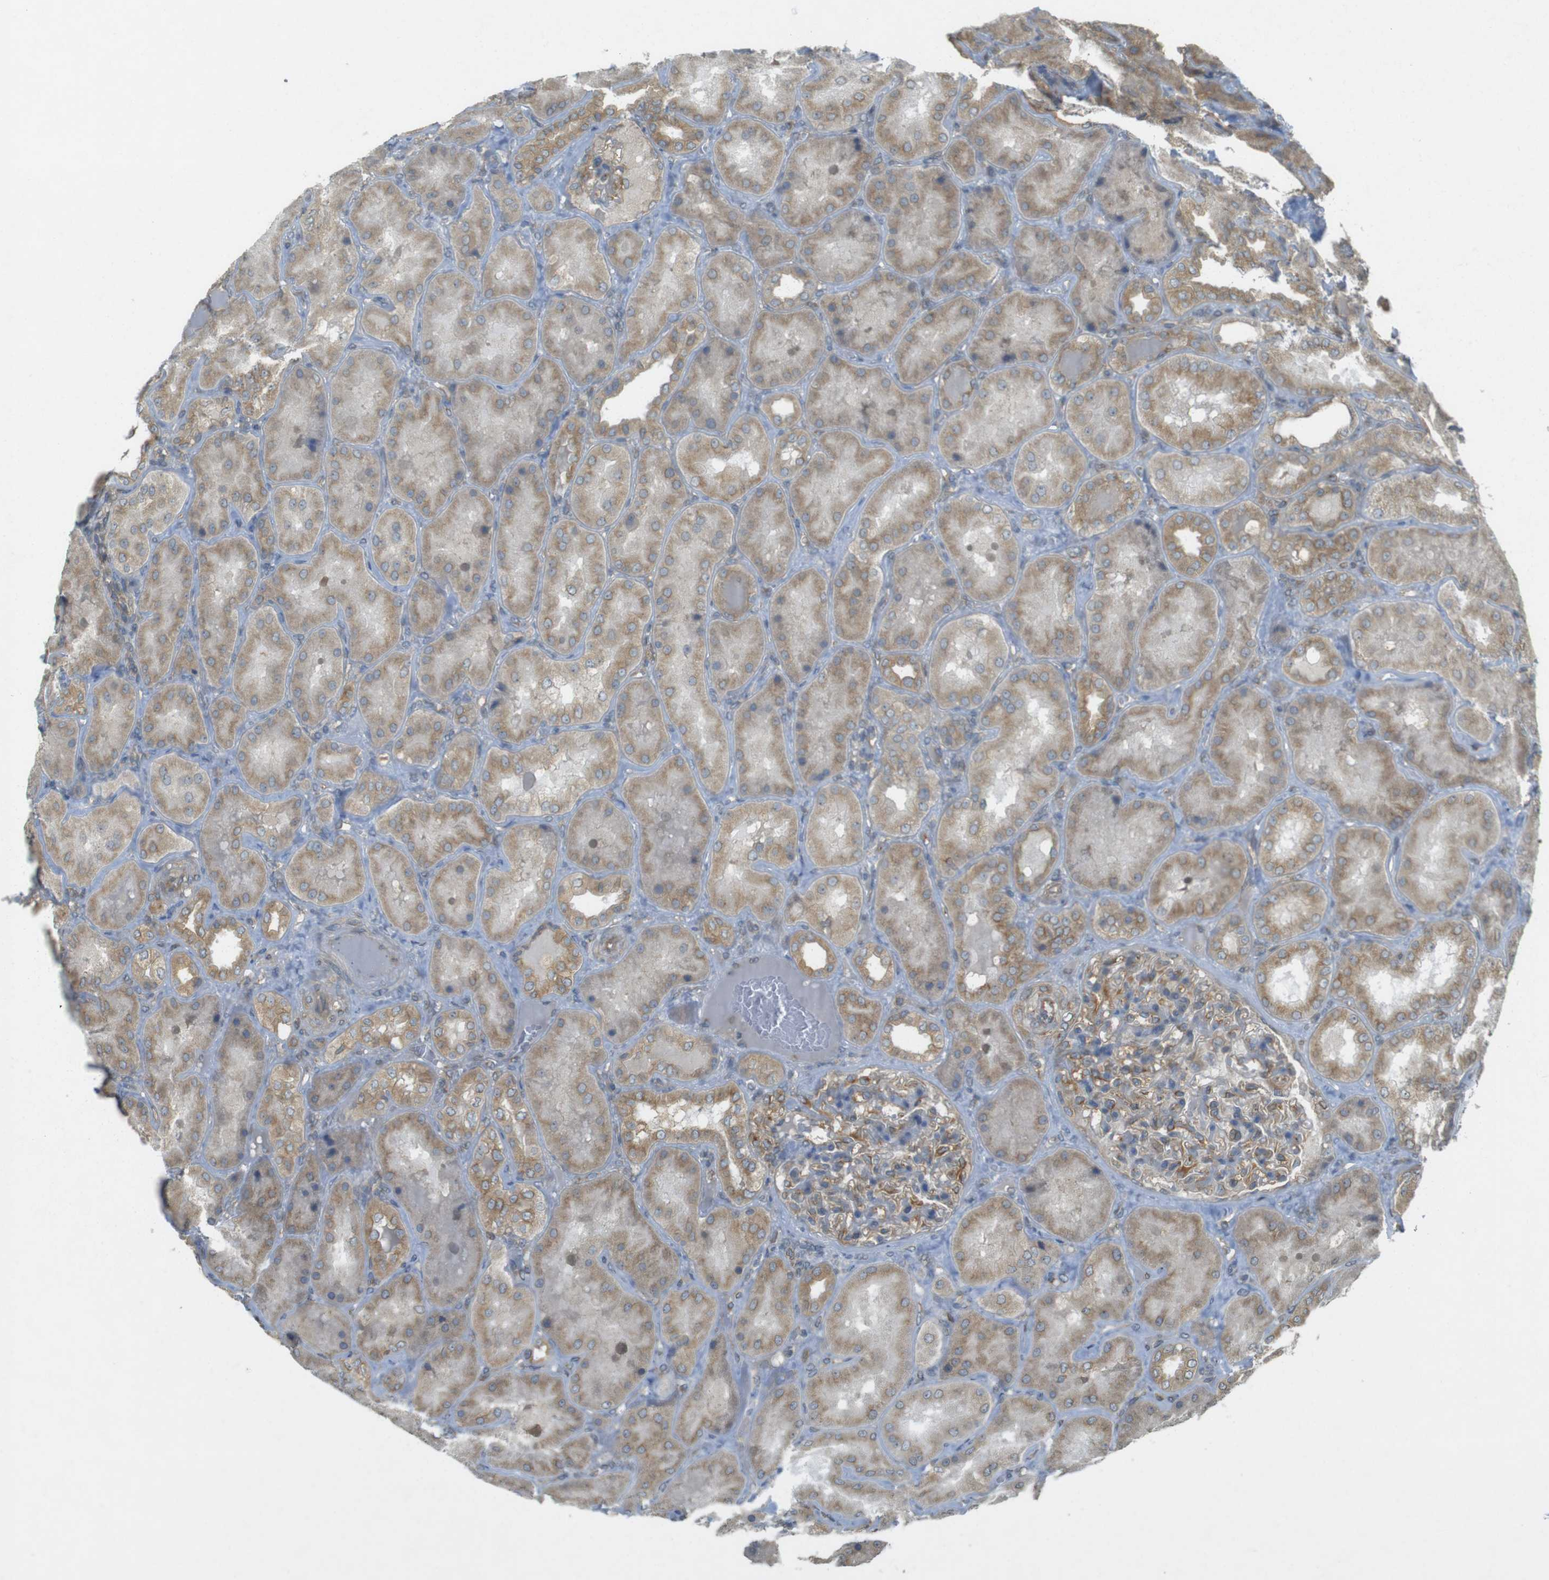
{"staining": {"intensity": "moderate", "quantity": ">75%", "location": "cytoplasmic/membranous"}, "tissue": "kidney", "cell_type": "Cells in glomeruli", "image_type": "normal", "snomed": [{"axis": "morphology", "description": "Normal tissue, NOS"}, {"axis": "topography", "description": "Kidney"}], "caption": "Immunohistochemical staining of unremarkable kidney reveals moderate cytoplasmic/membranous protein positivity in about >75% of cells in glomeruli. Using DAB (3,3'-diaminobenzidine) (brown) and hematoxylin (blue) stains, captured at high magnification using brightfield microscopy.", "gene": "KIF5B", "patient": {"sex": "female", "age": 56}}